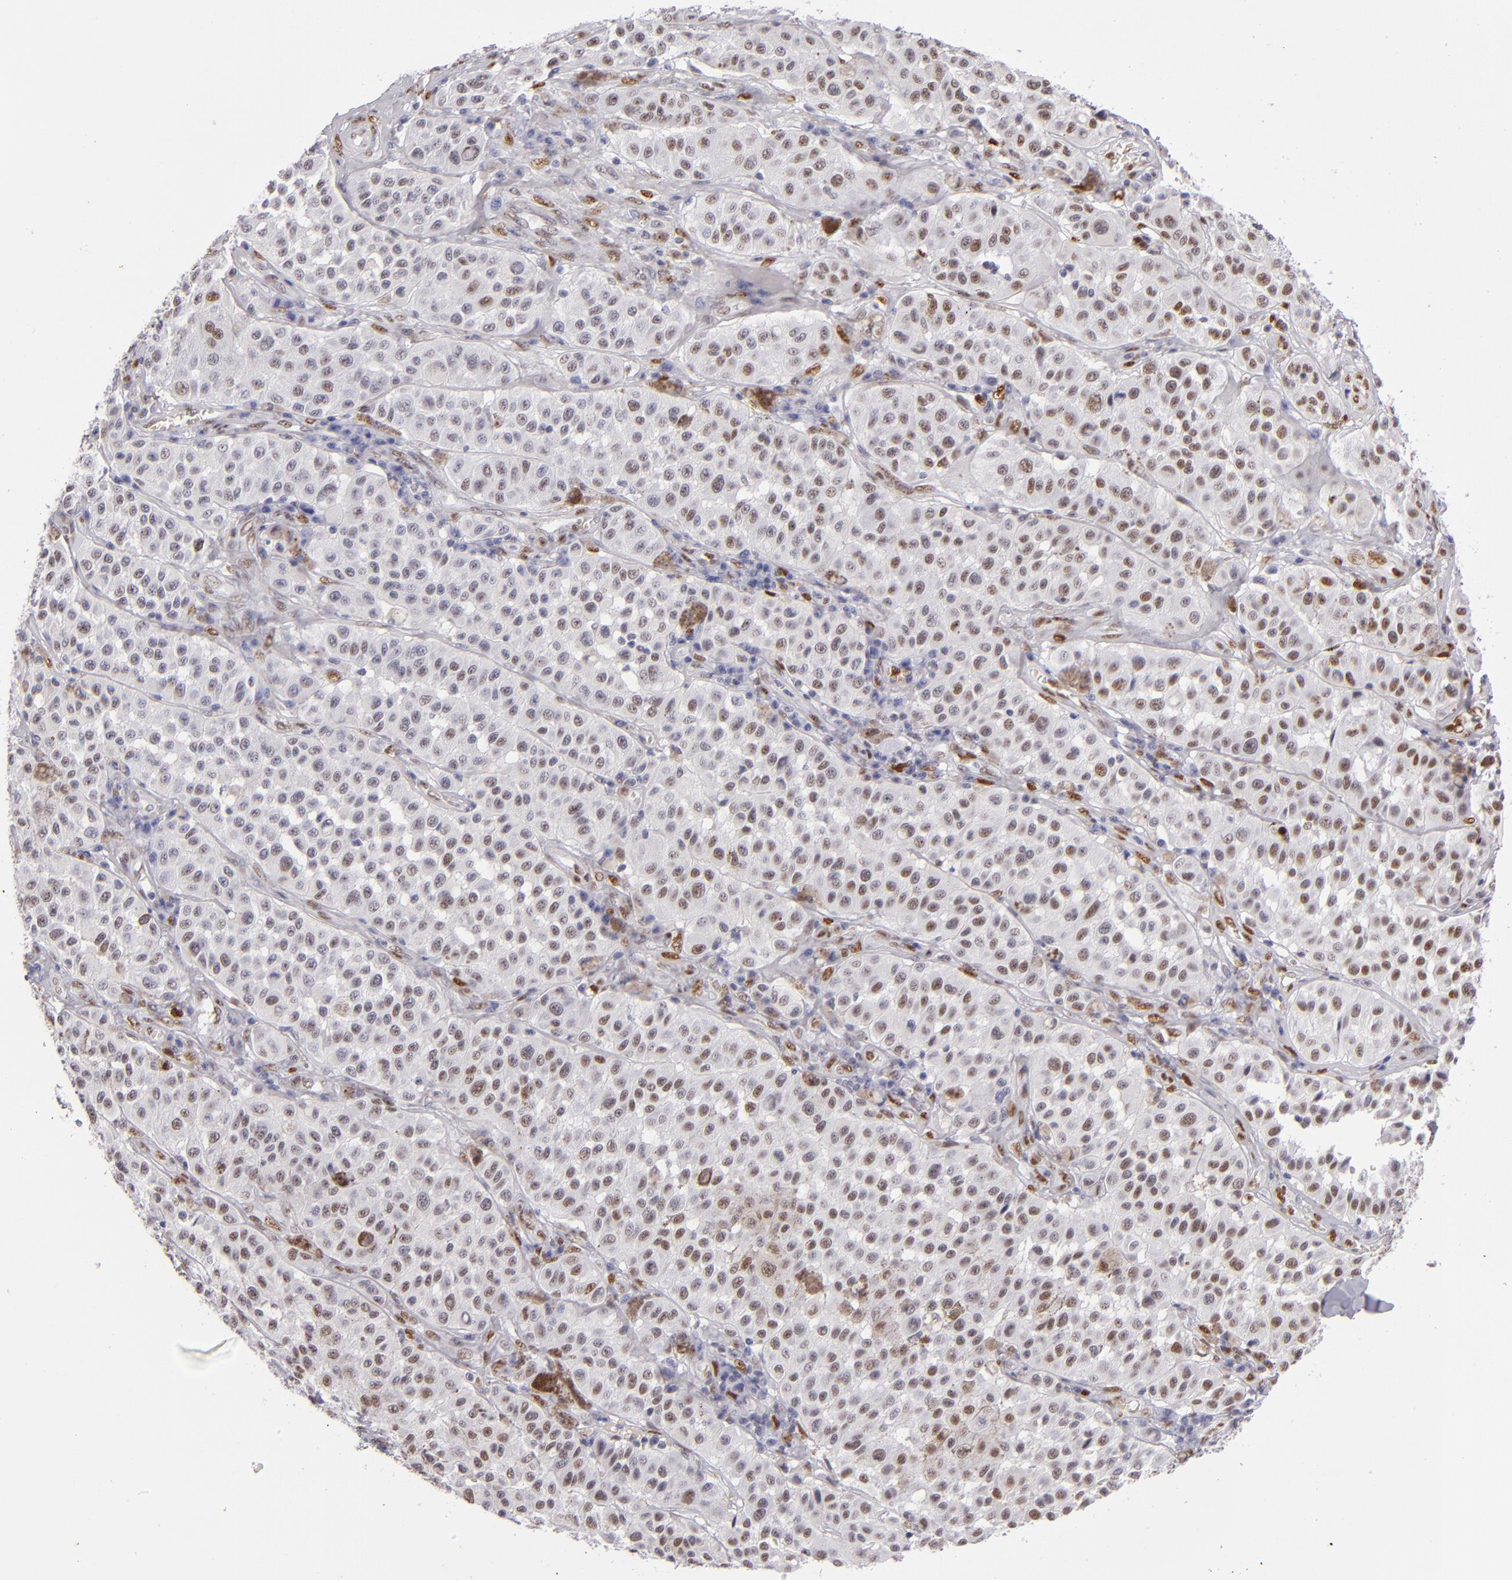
{"staining": {"intensity": "weak", "quantity": "25%-75%", "location": "nuclear"}, "tissue": "melanoma", "cell_type": "Tumor cells", "image_type": "cancer", "snomed": [{"axis": "morphology", "description": "Malignant melanoma, NOS"}, {"axis": "topography", "description": "Skin"}], "caption": "DAB (3,3'-diaminobenzidine) immunohistochemical staining of melanoma demonstrates weak nuclear protein positivity in approximately 25%-75% of tumor cells.", "gene": "TOP3A", "patient": {"sex": "female", "age": 64}}